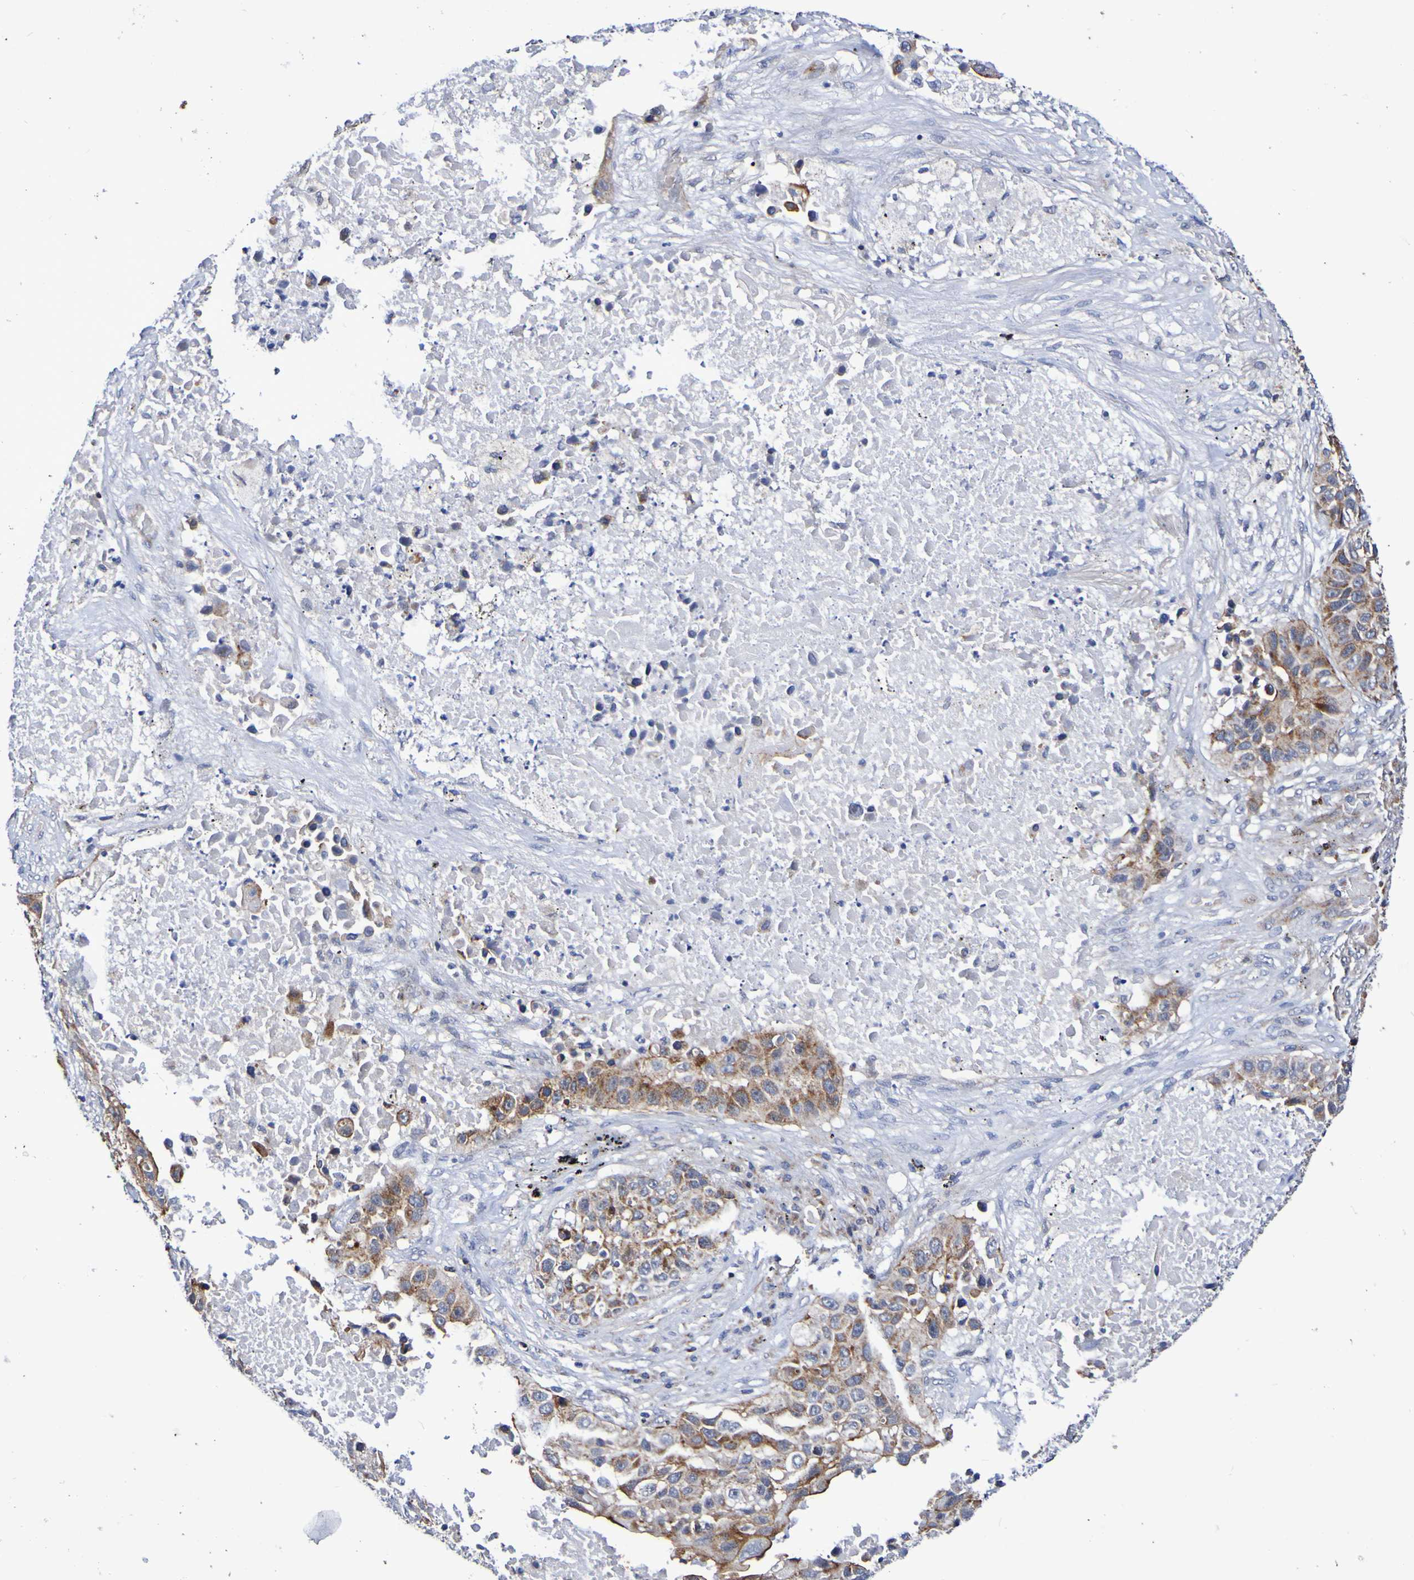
{"staining": {"intensity": "moderate", "quantity": ">75%", "location": "cytoplasmic/membranous"}, "tissue": "lung cancer", "cell_type": "Tumor cells", "image_type": "cancer", "snomed": [{"axis": "morphology", "description": "Squamous cell carcinoma, NOS"}, {"axis": "topography", "description": "Lung"}], "caption": "DAB (3,3'-diaminobenzidine) immunohistochemical staining of lung cancer (squamous cell carcinoma) displays moderate cytoplasmic/membranous protein positivity in approximately >75% of tumor cells.", "gene": "GJB1", "patient": {"sex": "male", "age": 57}}